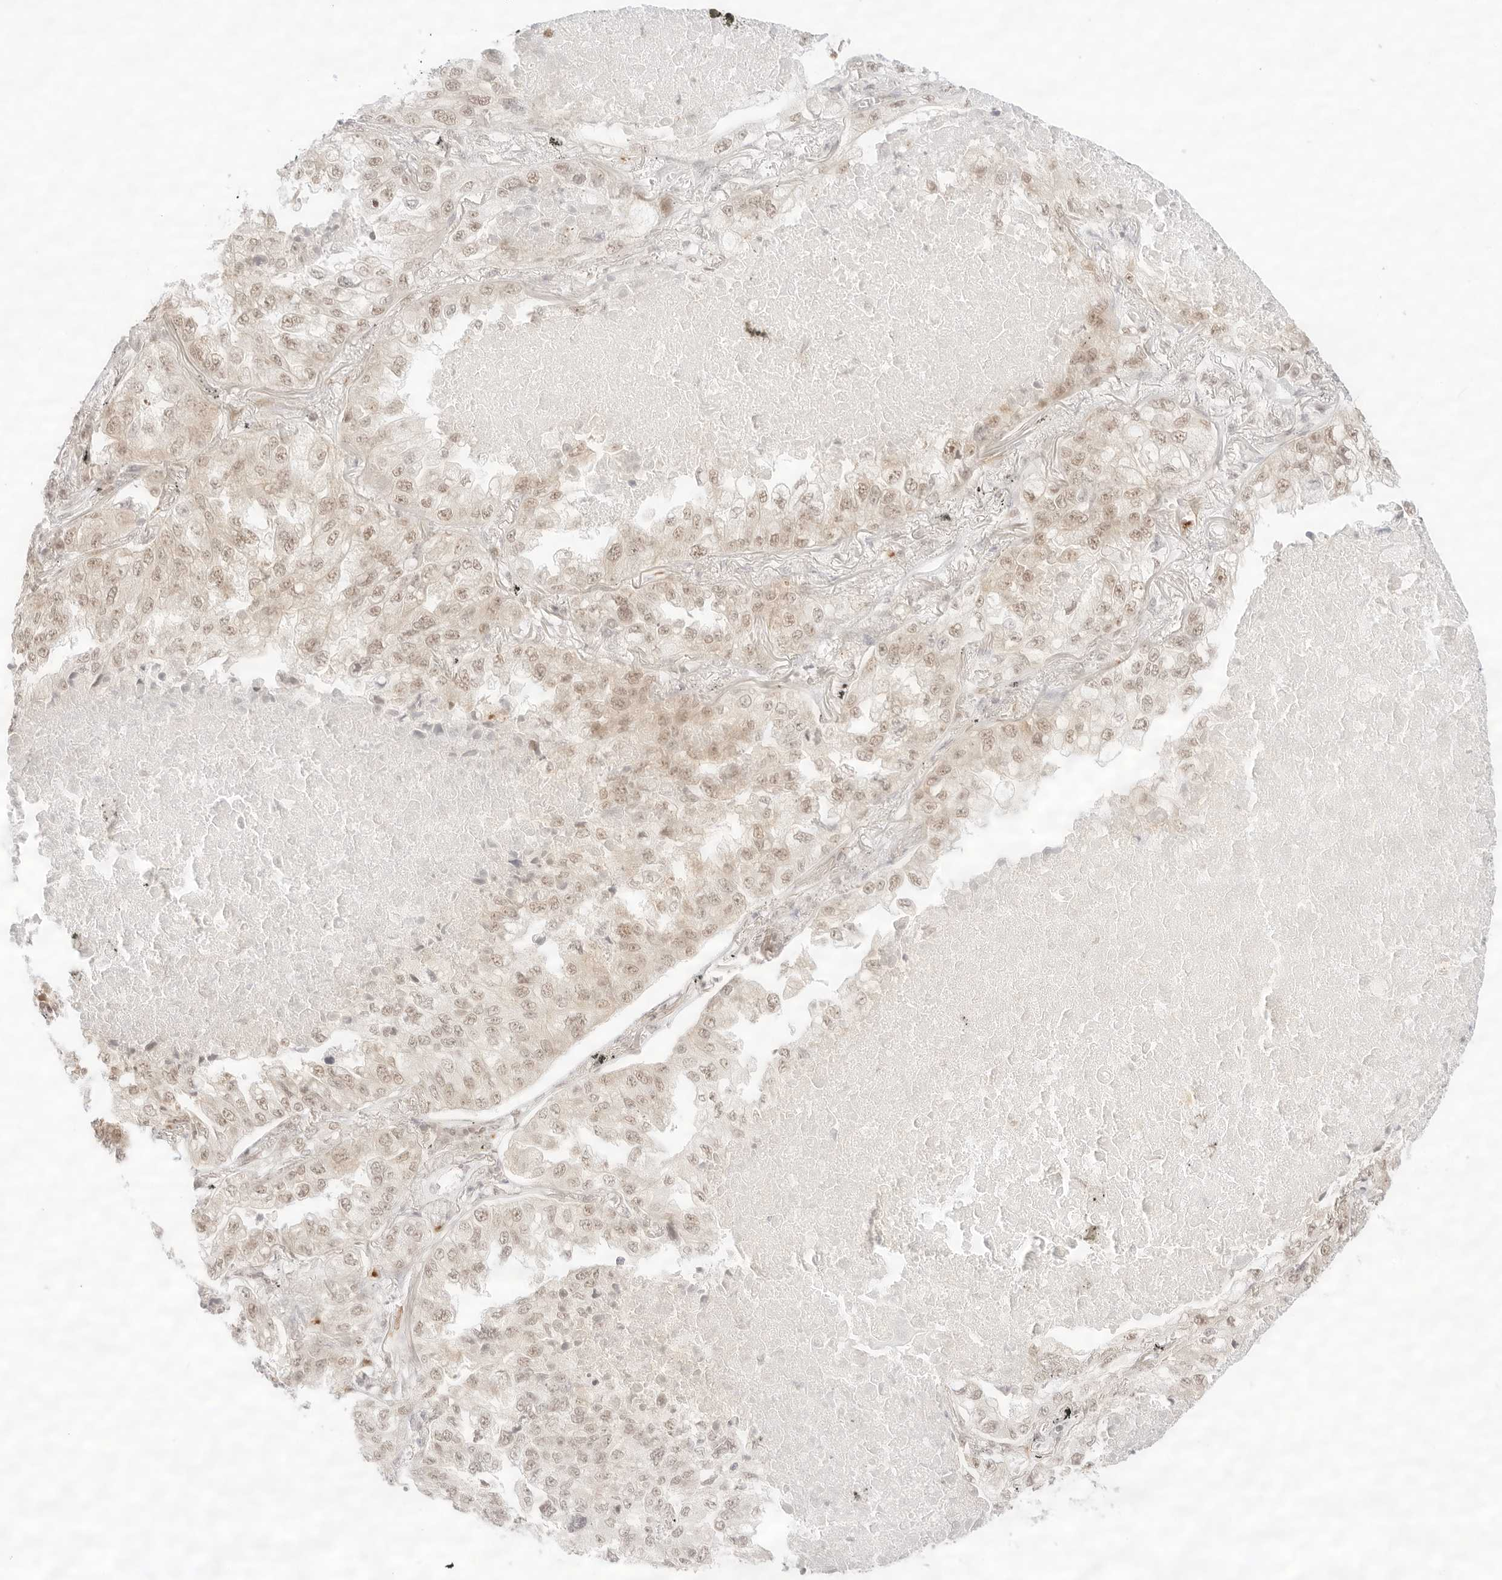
{"staining": {"intensity": "weak", "quantity": ">75%", "location": "nuclear"}, "tissue": "lung cancer", "cell_type": "Tumor cells", "image_type": "cancer", "snomed": [{"axis": "morphology", "description": "Adenocarcinoma, NOS"}, {"axis": "topography", "description": "Lung"}], "caption": "Weak nuclear expression for a protein is seen in about >75% of tumor cells of lung cancer (adenocarcinoma) using IHC.", "gene": "GNAS", "patient": {"sex": "male", "age": 65}}